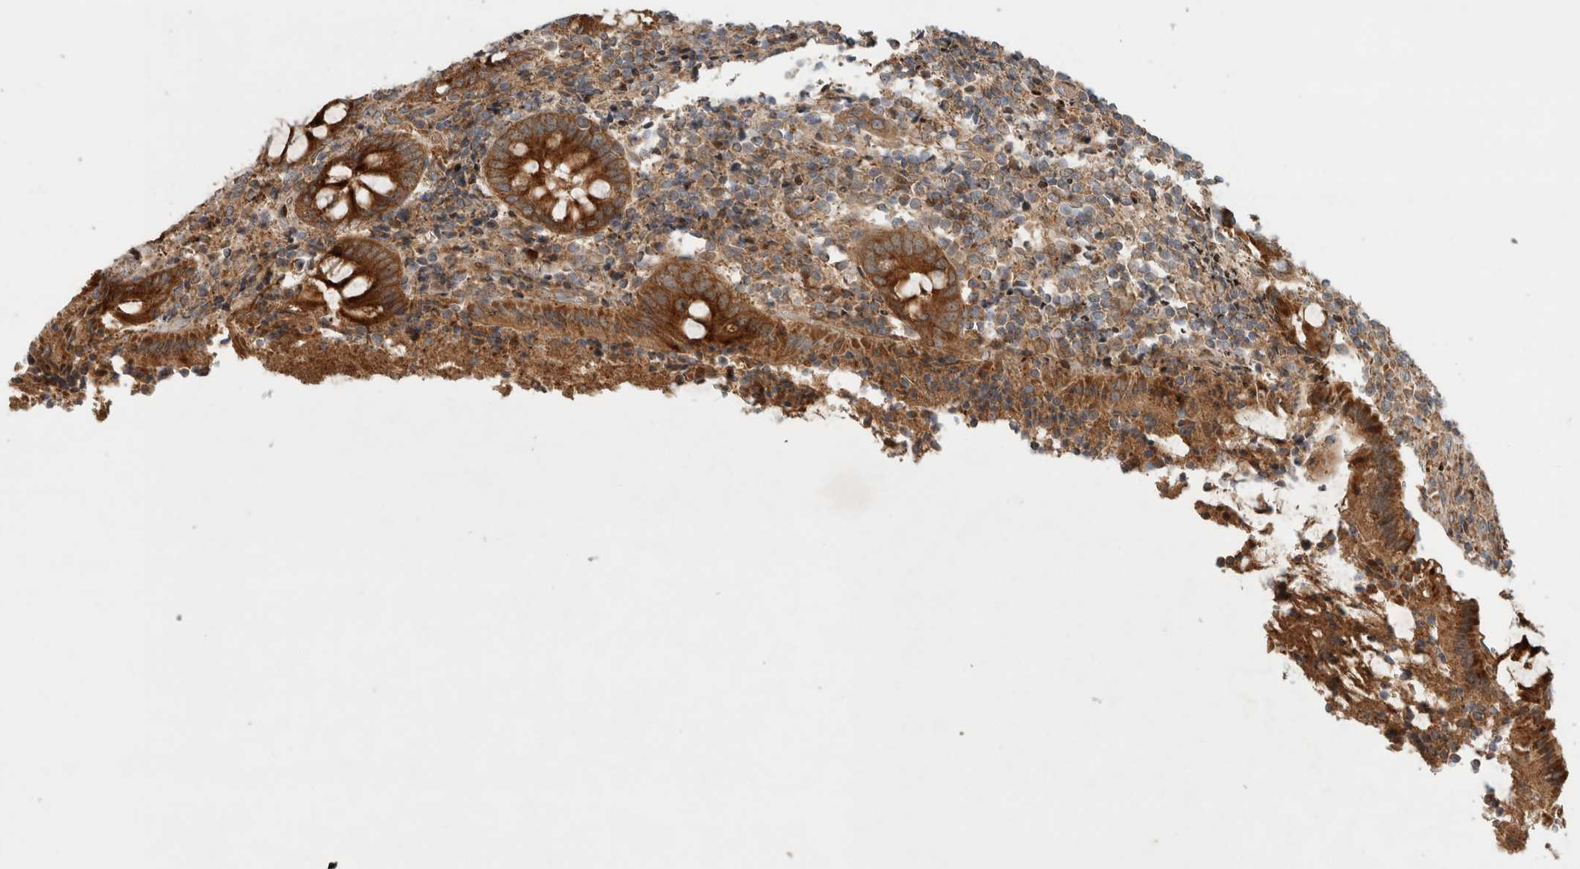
{"staining": {"intensity": "strong", "quantity": ">75%", "location": "cytoplasmic/membranous"}, "tissue": "appendix", "cell_type": "Glandular cells", "image_type": "normal", "snomed": [{"axis": "morphology", "description": "Normal tissue, NOS"}, {"axis": "topography", "description": "Appendix"}], "caption": "Immunohistochemical staining of unremarkable appendix displays high levels of strong cytoplasmic/membranous positivity in approximately >75% of glandular cells.", "gene": "TUBD1", "patient": {"sex": "female", "age": 17}}